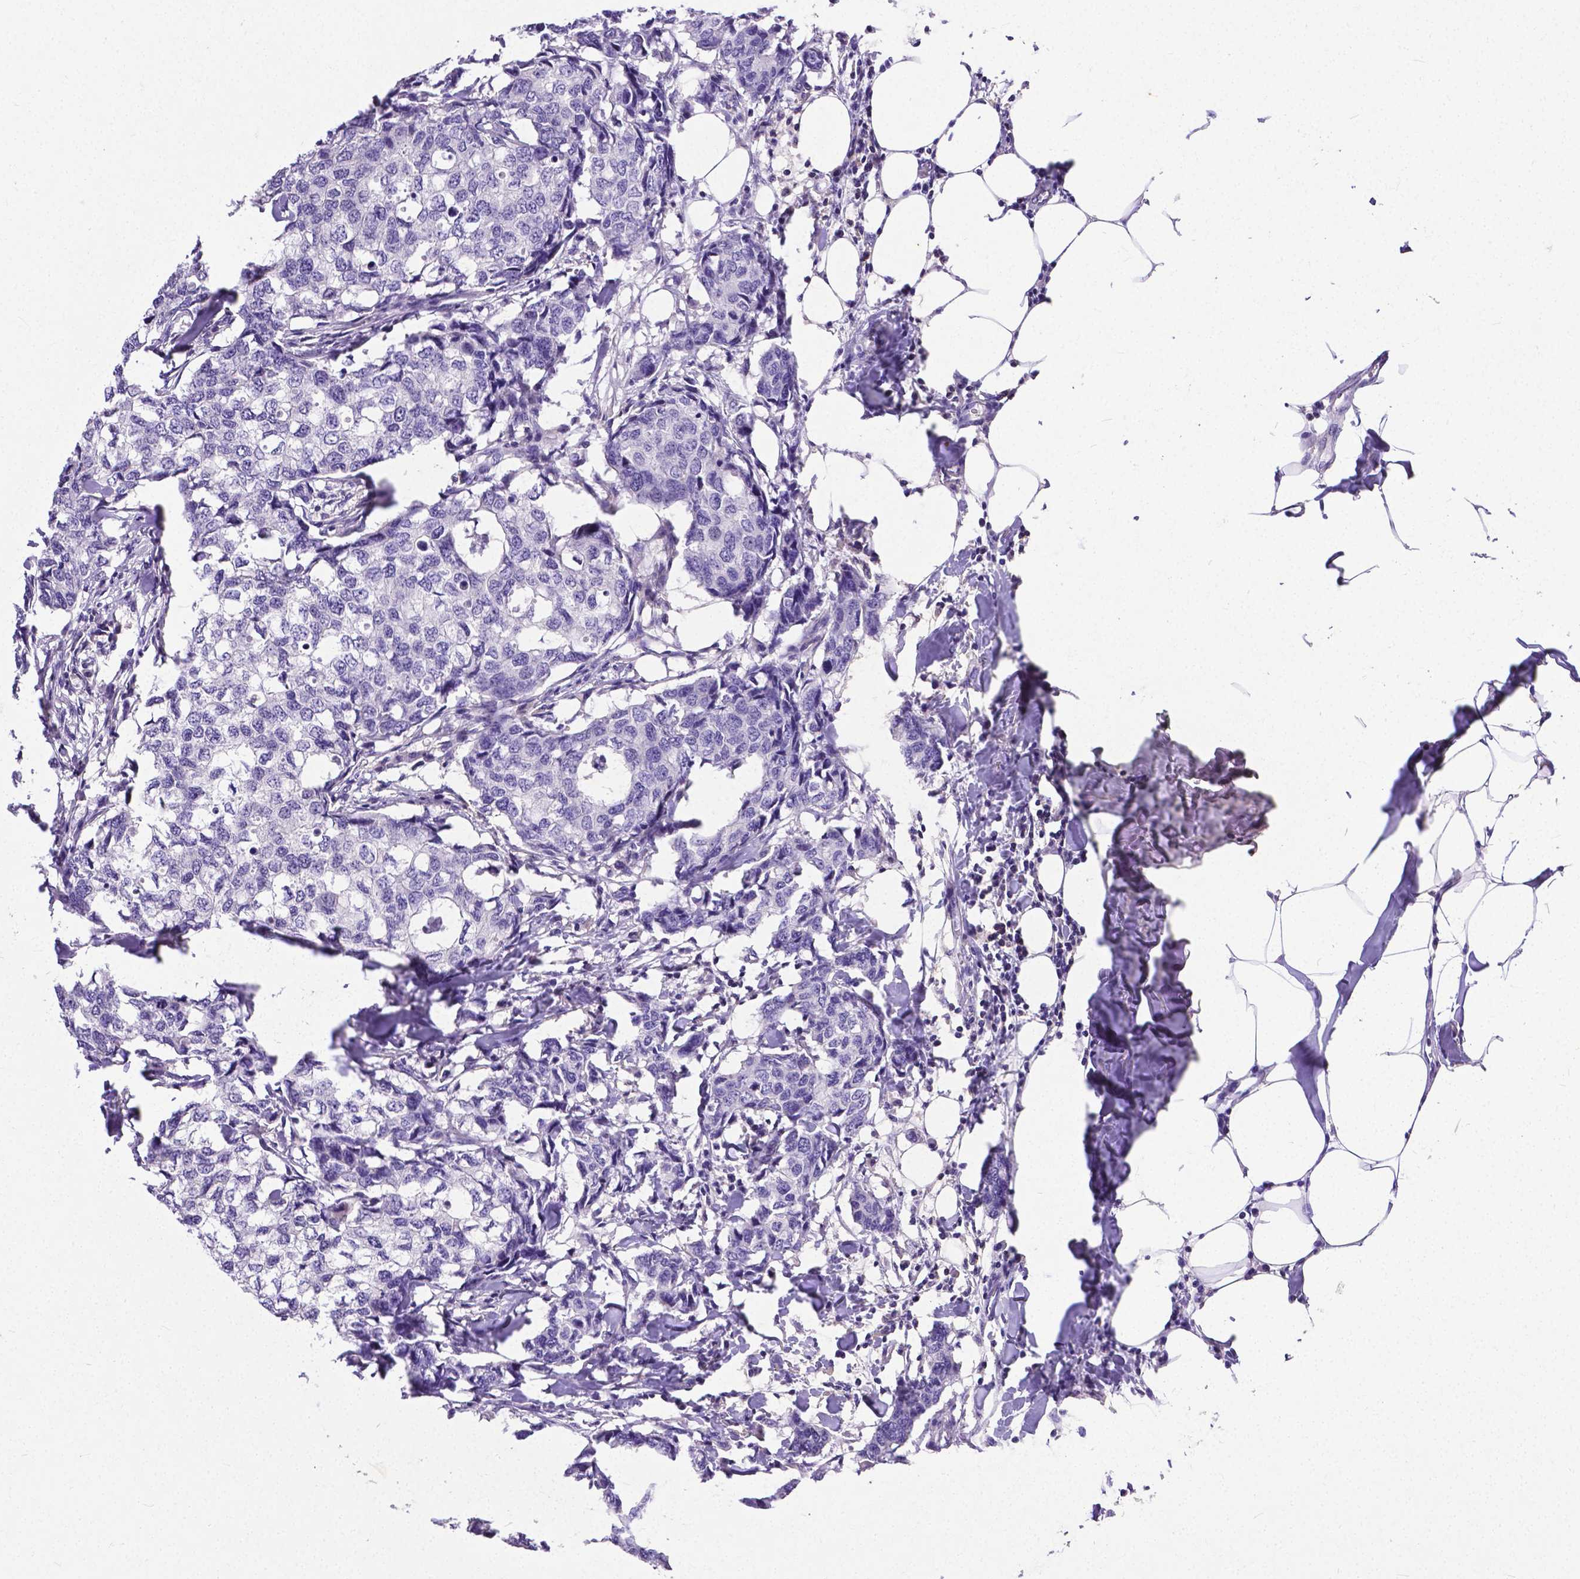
{"staining": {"intensity": "negative", "quantity": "none", "location": "none"}, "tissue": "breast cancer", "cell_type": "Tumor cells", "image_type": "cancer", "snomed": [{"axis": "morphology", "description": "Duct carcinoma"}, {"axis": "topography", "description": "Breast"}], "caption": "A micrograph of human breast cancer (infiltrating ductal carcinoma) is negative for staining in tumor cells.", "gene": "CD4", "patient": {"sex": "female", "age": 27}}